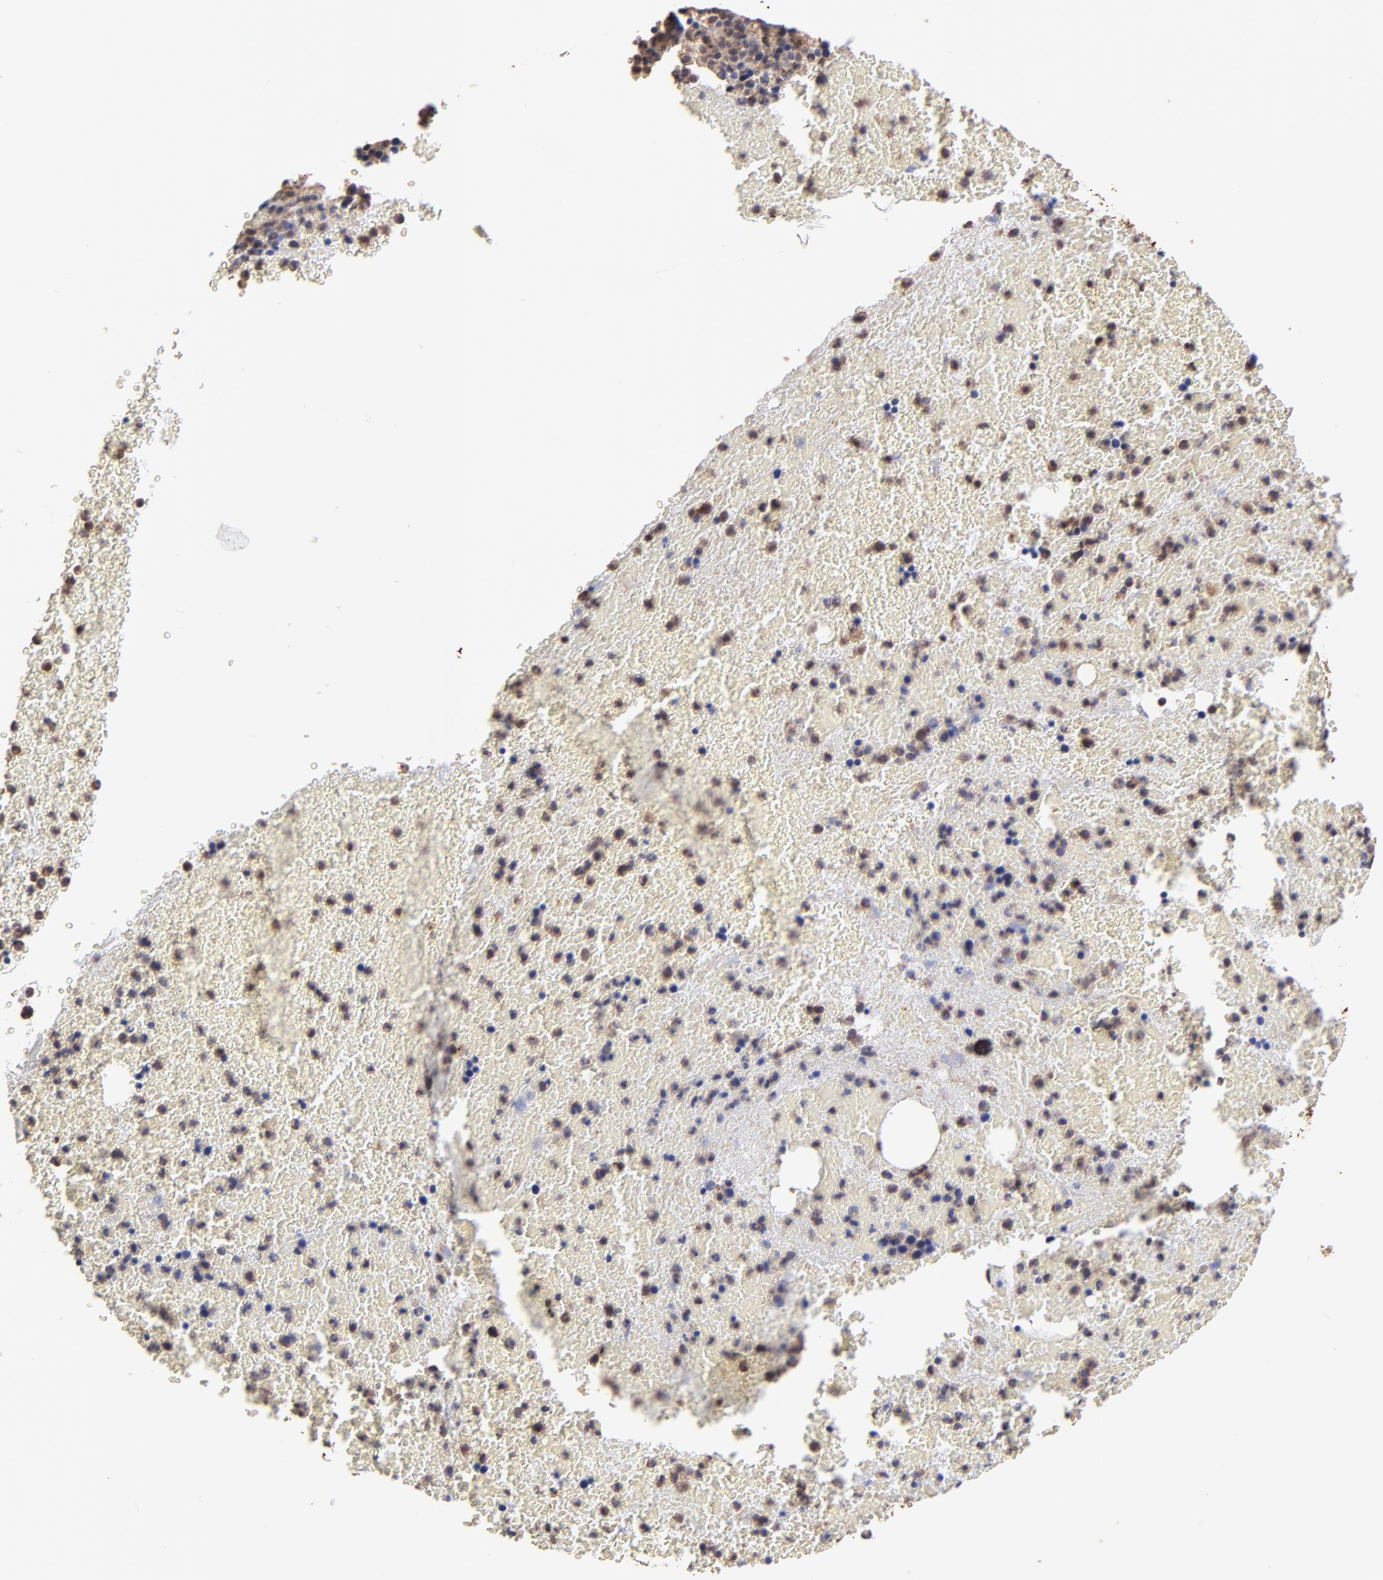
{"staining": {"intensity": "weak", "quantity": "<25%", "location": "cytoplasmic/membranous"}, "tissue": "bone marrow", "cell_type": "Hematopoietic cells", "image_type": "normal", "snomed": [{"axis": "morphology", "description": "Normal tissue, NOS"}, {"axis": "topography", "description": "Bone marrow"}], "caption": "Protein analysis of unremarkable bone marrow demonstrates no significant positivity in hematopoietic cells. (Stains: DAB IHC with hematoxylin counter stain, Microscopy: brightfield microscopy at high magnification).", "gene": "PSMA6", "patient": {"sex": "female", "age": 53}}